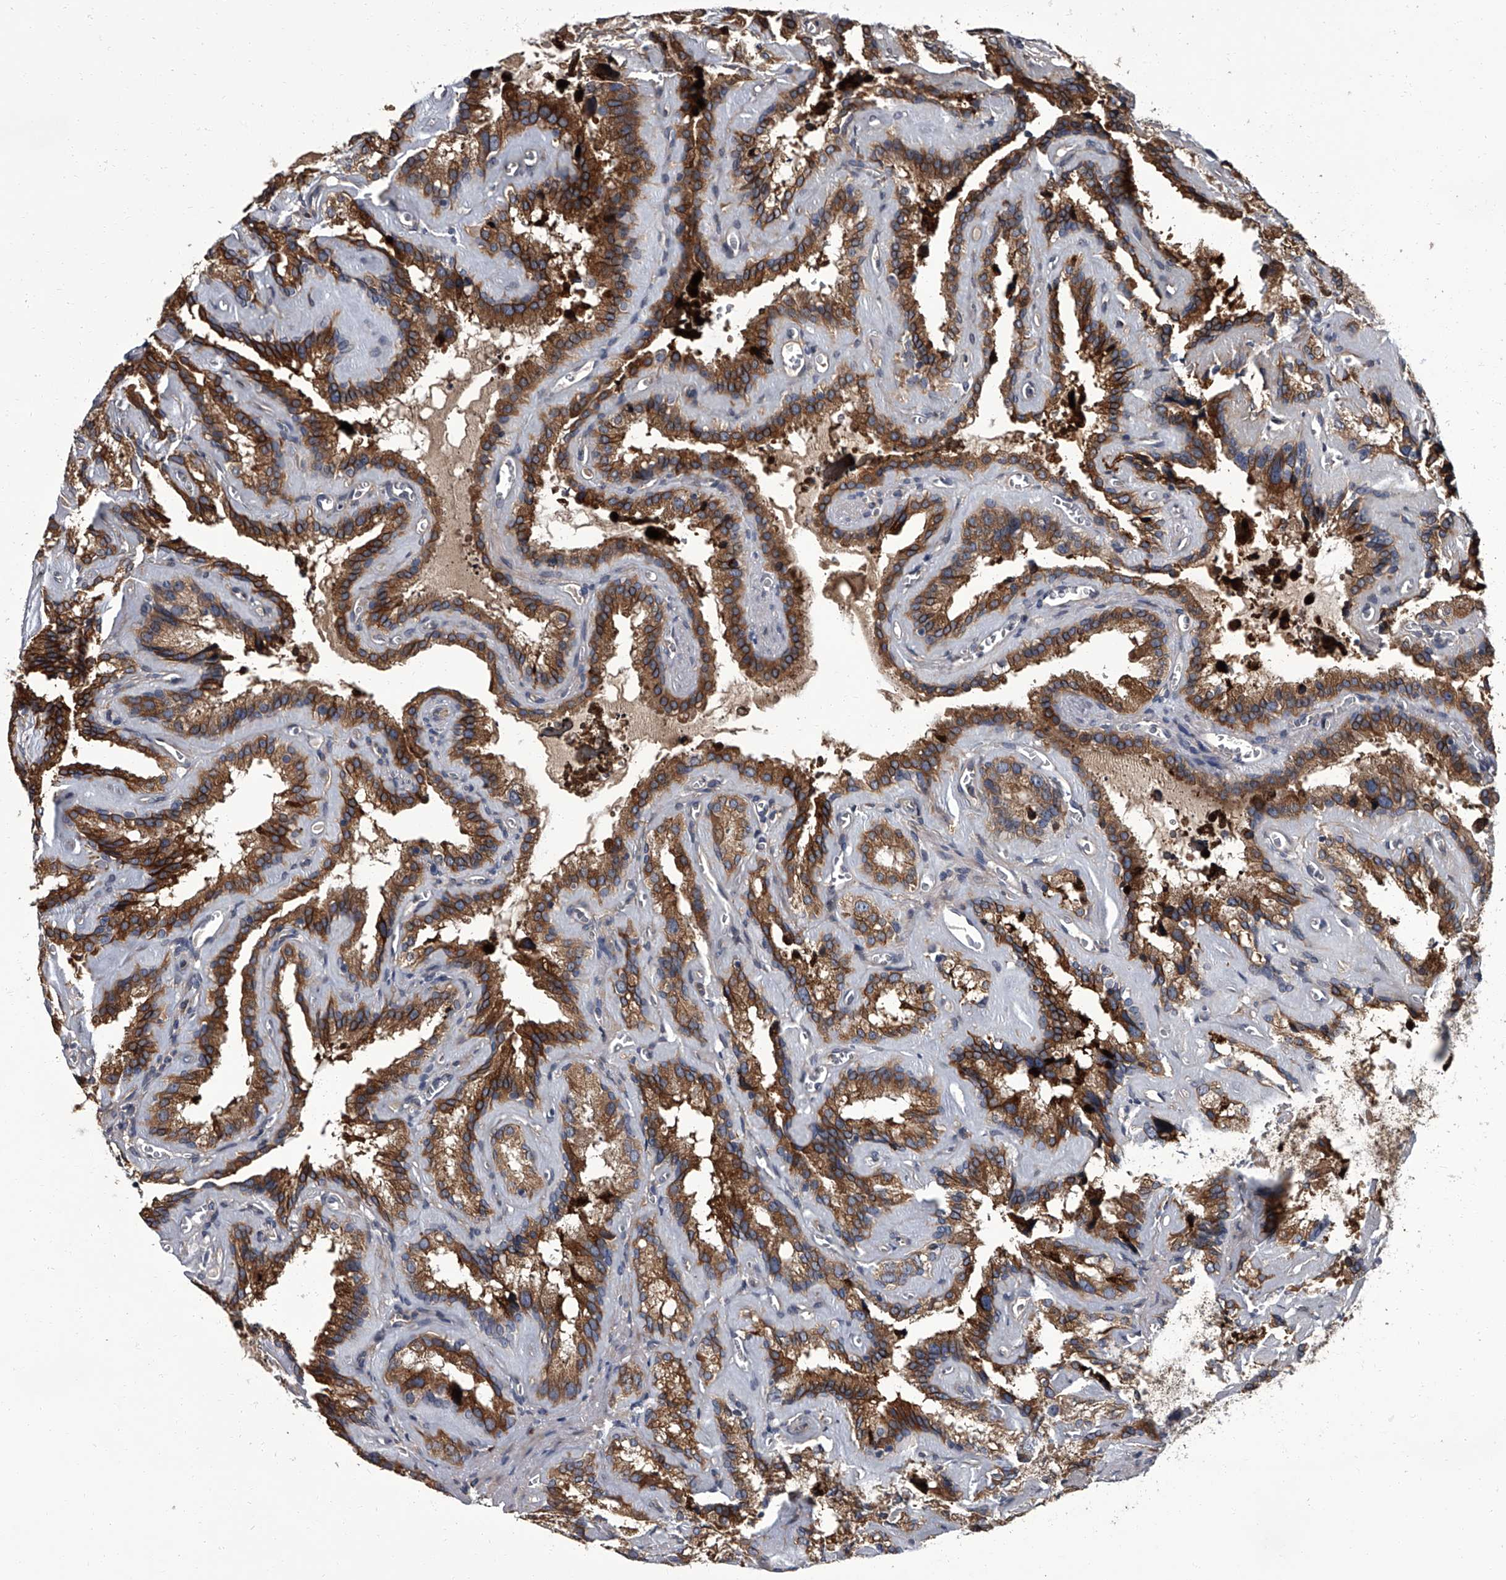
{"staining": {"intensity": "strong", "quantity": ">75%", "location": "cytoplasmic/membranous"}, "tissue": "seminal vesicle", "cell_type": "Glandular cells", "image_type": "normal", "snomed": [{"axis": "morphology", "description": "Normal tissue, NOS"}, {"axis": "topography", "description": "Prostate"}, {"axis": "topography", "description": "Seminal veicle"}], "caption": "DAB (3,3'-diaminobenzidine) immunohistochemical staining of unremarkable human seminal vesicle exhibits strong cytoplasmic/membranous protein expression in about >75% of glandular cells.", "gene": "SIRT4", "patient": {"sex": "male", "age": 59}}